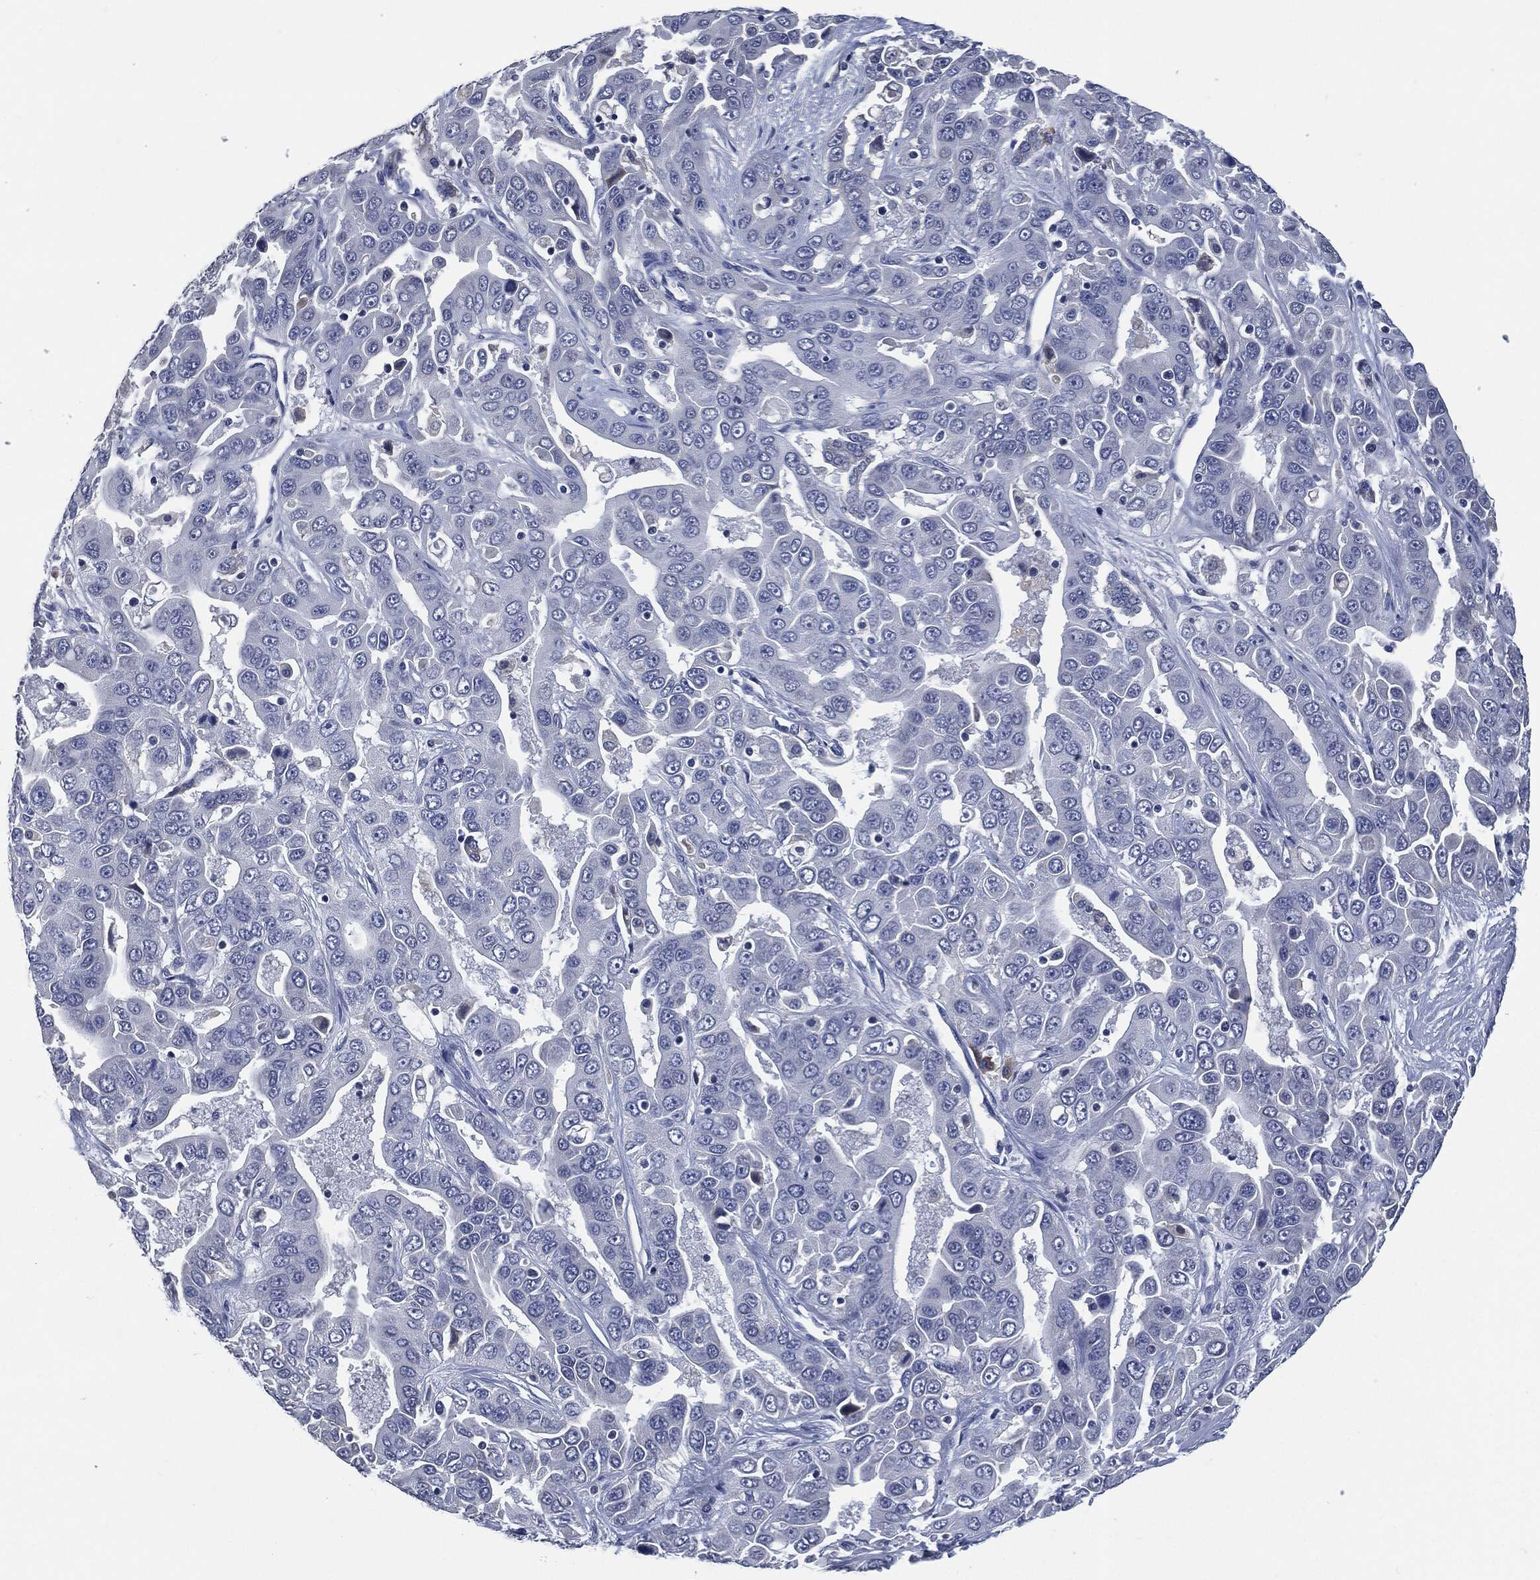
{"staining": {"intensity": "negative", "quantity": "none", "location": "none"}, "tissue": "liver cancer", "cell_type": "Tumor cells", "image_type": "cancer", "snomed": [{"axis": "morphology", "description": "Cholangiocarcinoma"}, {"axis": "topography", "description": "Liver"}], "caption": "The micrograph shows no staining of tumor cells in liver cholangiocarcinoma.", "gene": "IL2RG", "patient": {"sex": "female", "age": 52}}